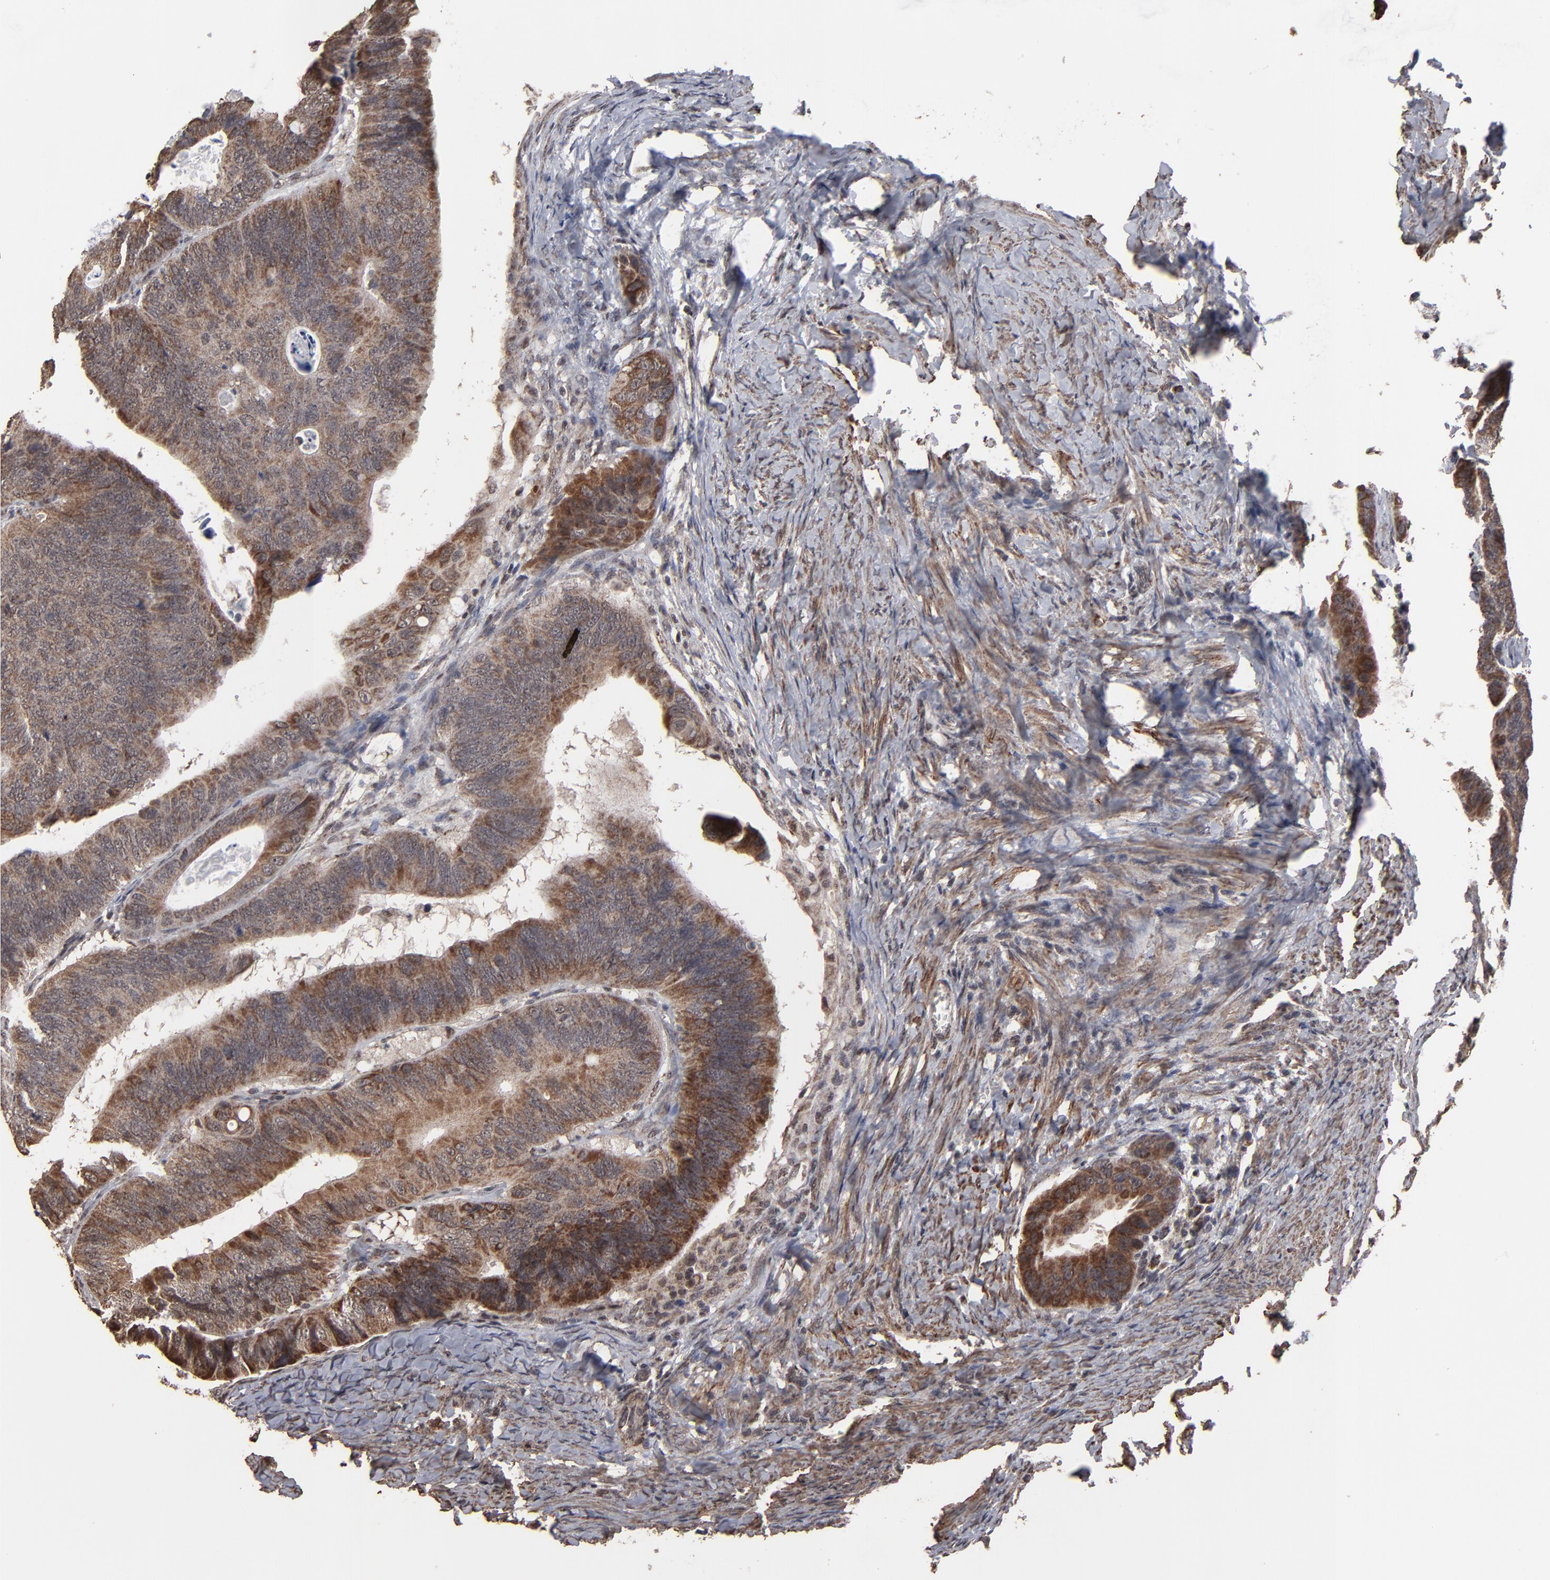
{"staining": {"intensity": "moderate", "quantity": ">75%", "location": "nuclear"}, "tissue": "colorectal cancer", "cell_type": "Tumor cells", "image_type": "cancer", "snomed": [{"axis": "morphology", "description": "Adenocarcinoma, NOS"}, {"axis": "topography", "description": "Colon"}], "caption": "DAB immunohistochemical staining of human colorectal cancer shows moderate nuclear protein expression in approximately >75% of tumor cells. The staining is performed using DAB (3,3'-diaminobenzidine) brown chromogen to label protein expression. The nuclei are counter-stained blue using hematoxylin.", "gene": "BNIP3", "patient": {"sex": "female", "age": 55}}